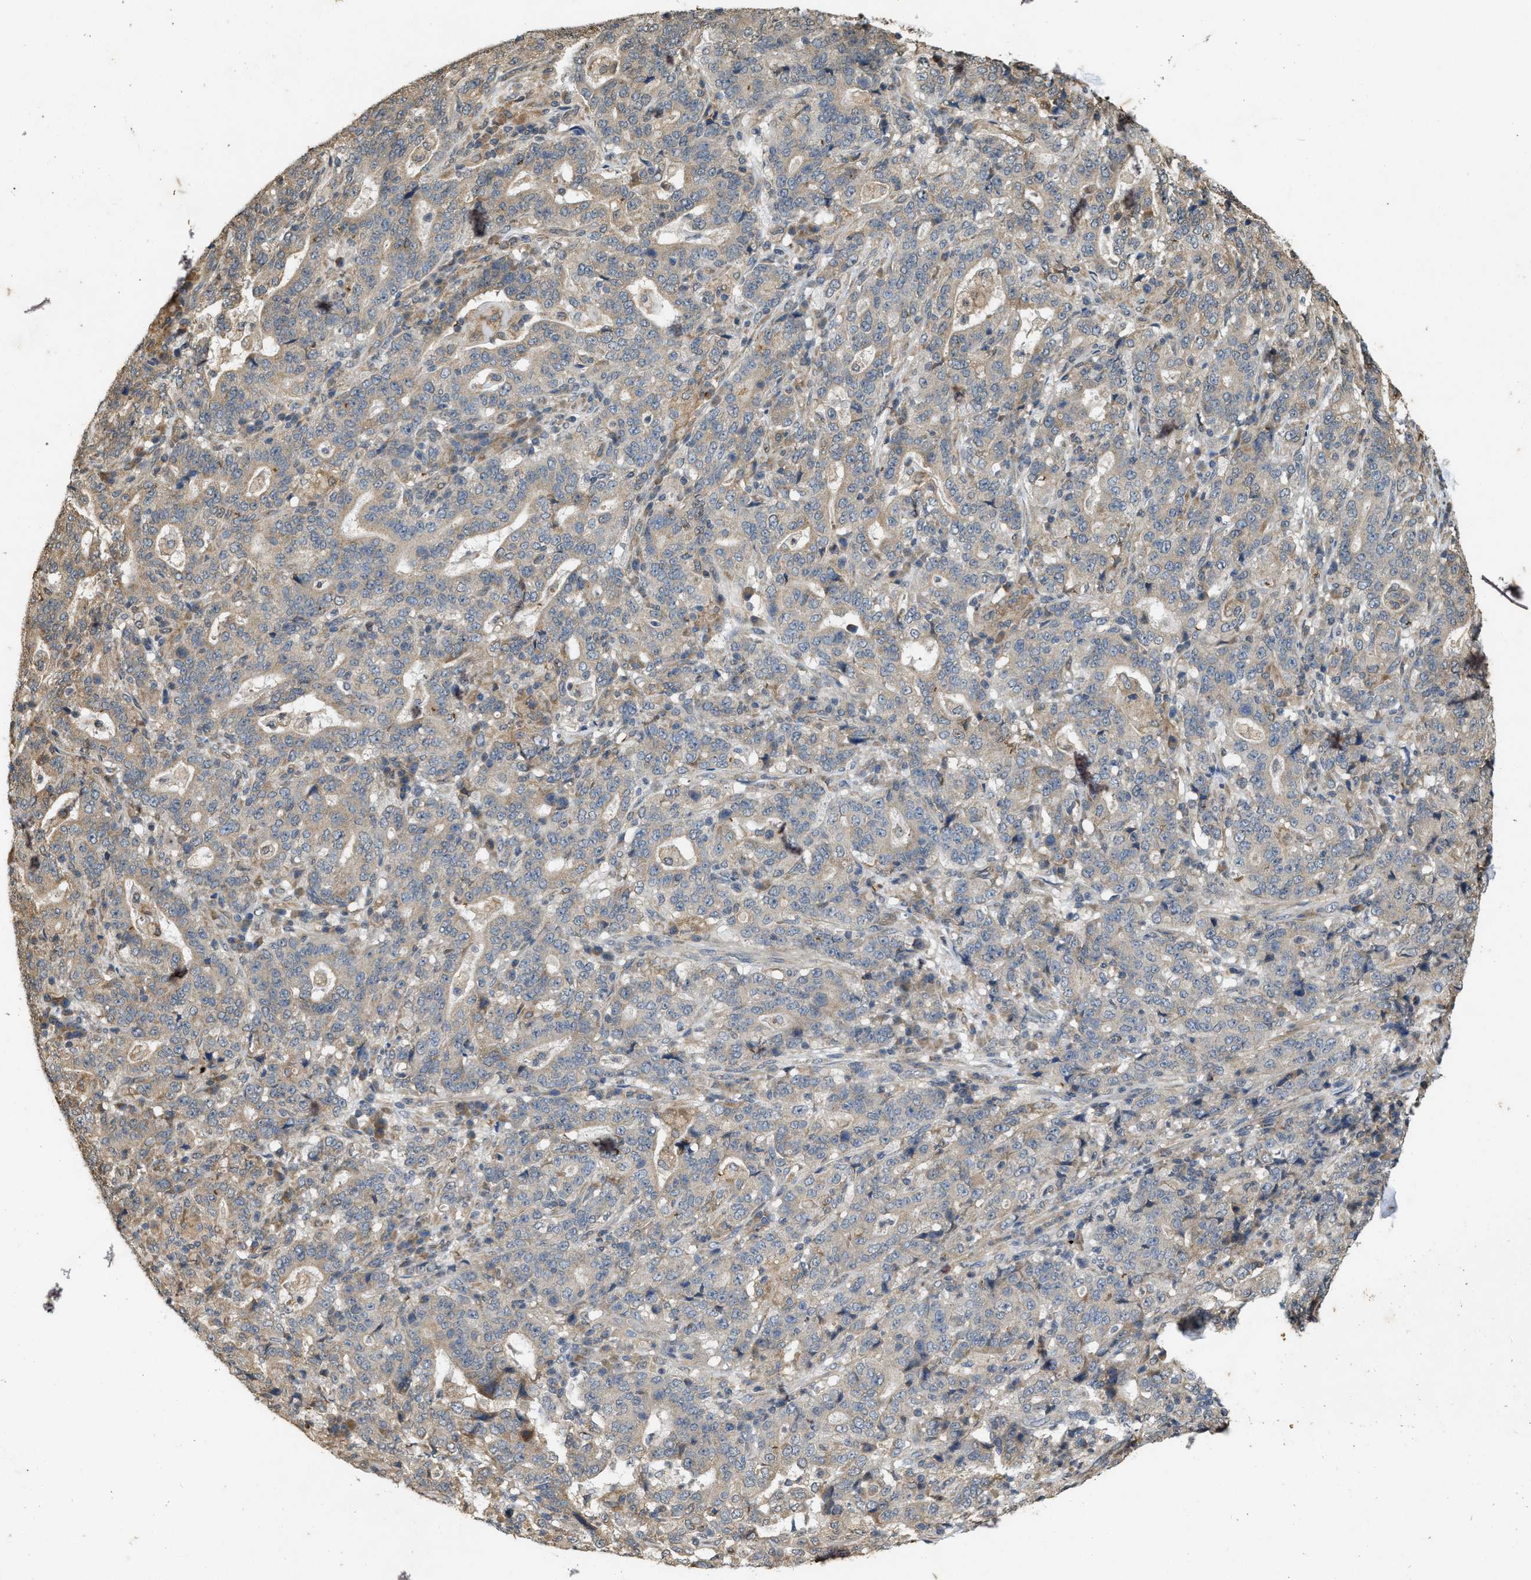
{"staining": {"intensity": "weak", "quantity": "25%-75%", "location": "cytoplasmic/membranous"}, "tissue": "stomach cancer", "cell_type": "Tumor cells", "image_type": "cancer", "snomed": [{"axis": "morphology", "description": "Normal tissue, NOS"}, {"axis": "morphology", "description": "Adenocarcinoma, NOS"}, {"axis": "topography", "description": "Stomach, upper"}, {"axis": "topography", "description": "Stomach"}], "caption": "Stomach adenocarcinoma tissue reveals weak cytoplasmic/membranous staining in approximately 25%-75% of tumor cells, visualized by immunohistochemistry.", "gene": "KIF21A", "patient": {"sex": "male", "age": 59}}